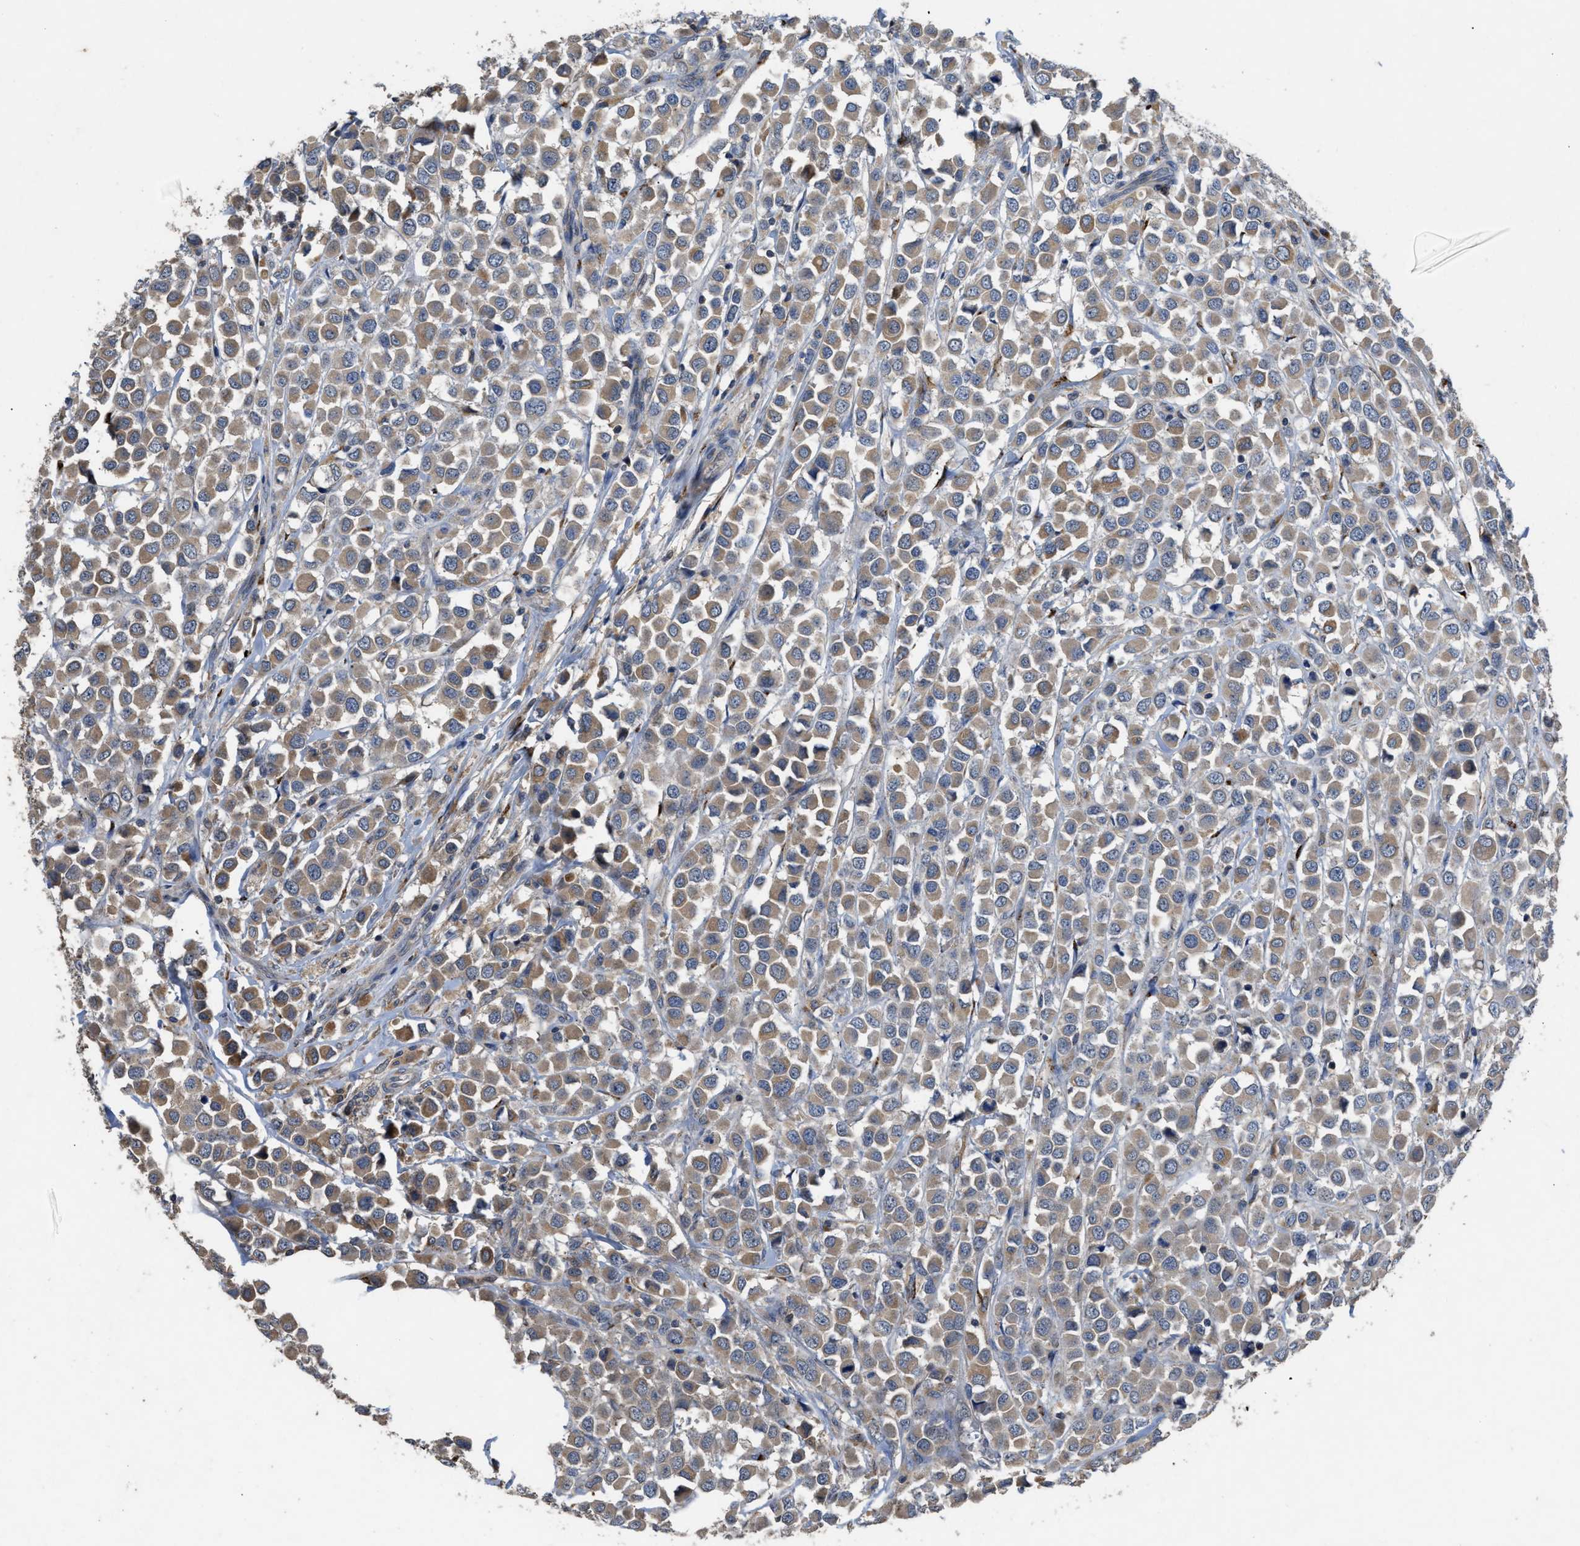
{"staining": {"intensity": "moderate", "quantity": ">75%", "location": "cytoplasmic/membranous"}, "tissue": "breast cancer", "cell_type": "Tumor cells", "image_type": "cancer", "snomed": [{"axis": "morphology", "description": "Duct carcinoma"}, {"axis": "topography", "description": "Breast"}], "caption": "A histopathology image of breast cancer stained for a protein exhibits moderate cytoplasmic/membranous brown staining in tumor cells.", "gene": "SIK2", "patient": {"sex": "female", "age": 61}}